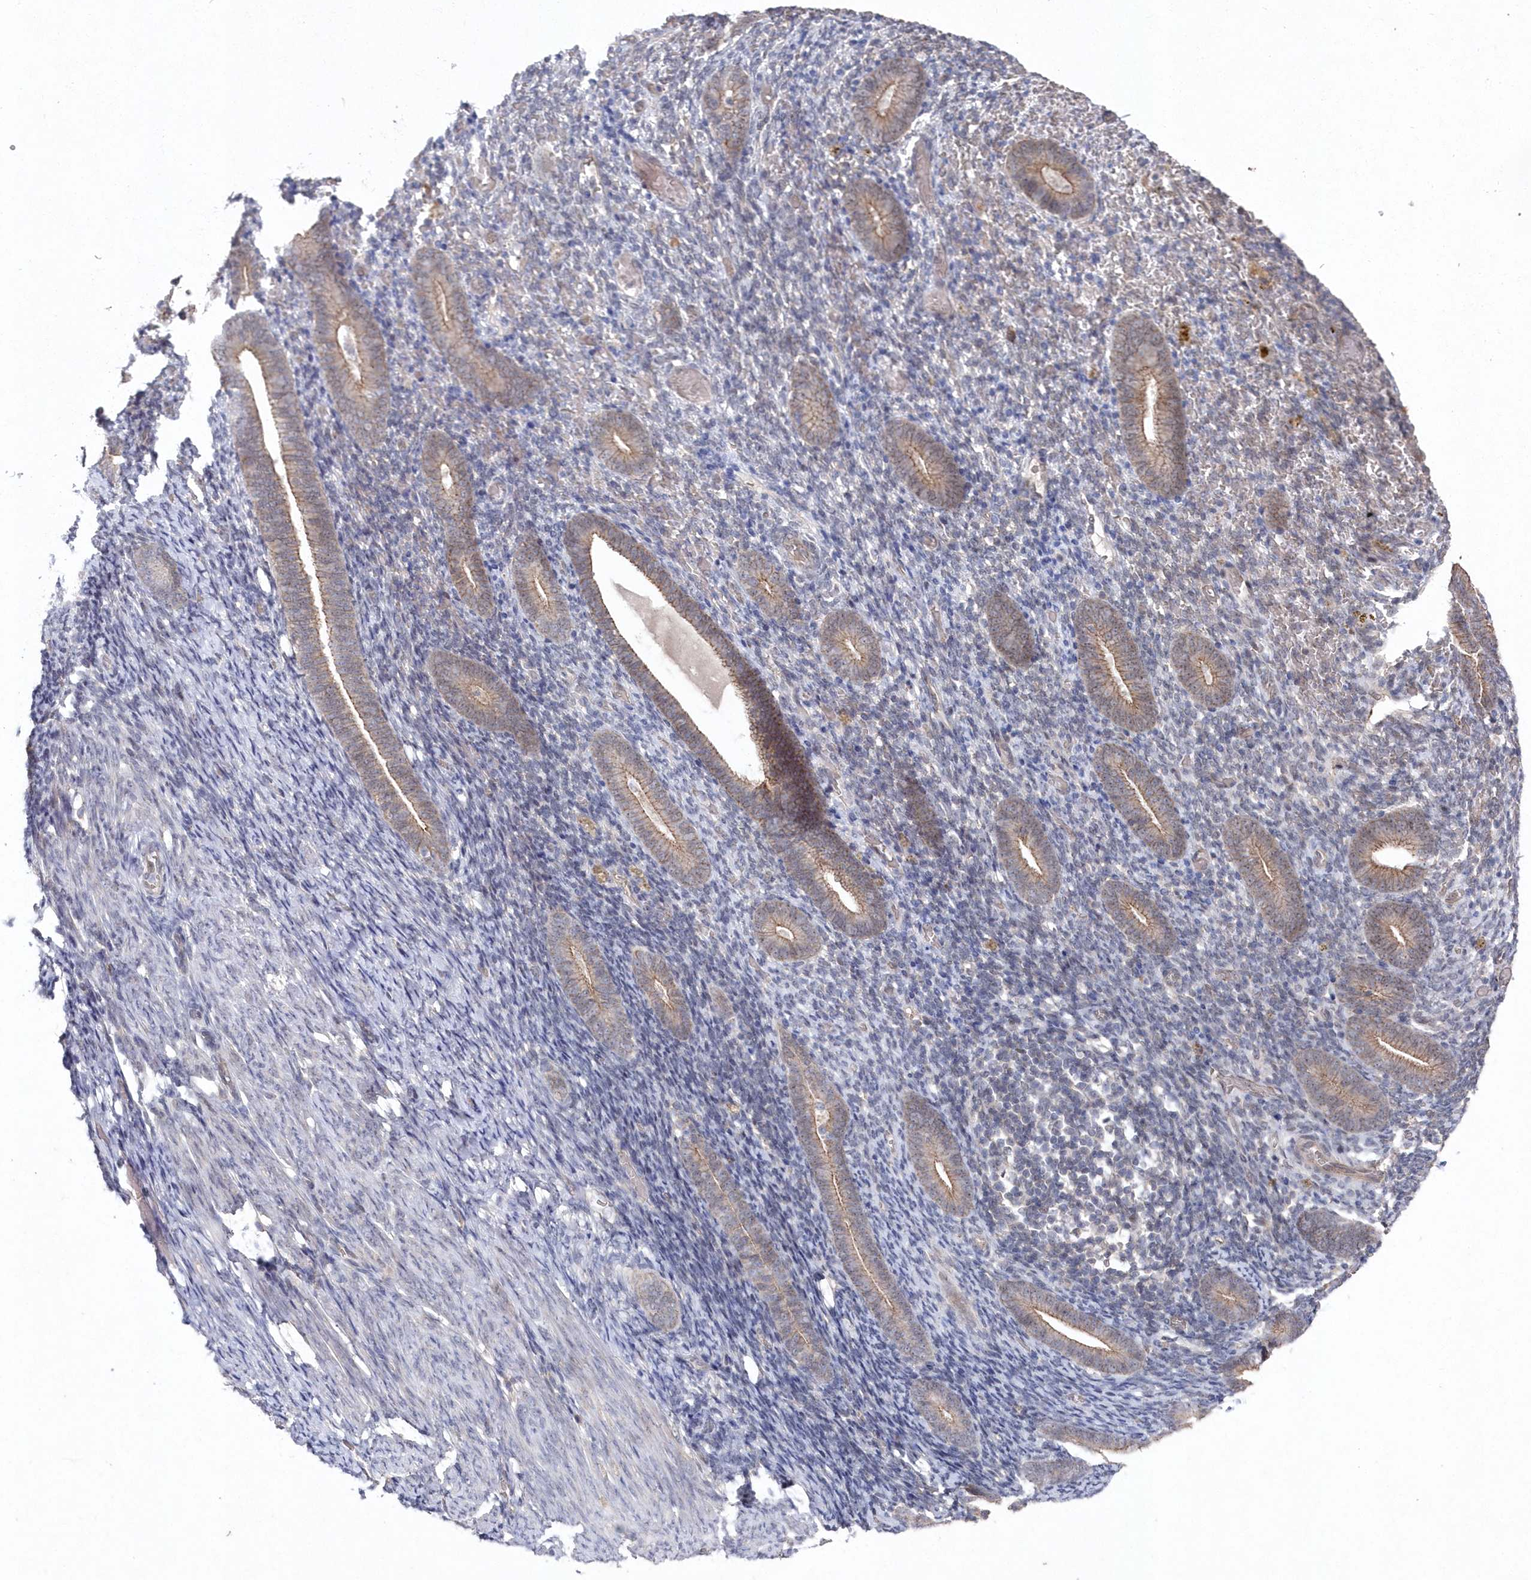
{"staining": {"intensity": "negative", "quantity": "none", "location": "none"}, "tissue": "endometrium", "cell_type": "Cells in endometrial stroma", "image_type": "normal", "snomed": [{"axis": "morphology", "description": "Normal tissue, NOS"}, {"axis": "topography", "description": "Endometrium"}], "caption": "This is an IHC micrograph of normal endometrium. There is no positivity in cells in endometrial stroma.", "gene": "VSIG2", "patient": {"sex": "female", "age": 51}}